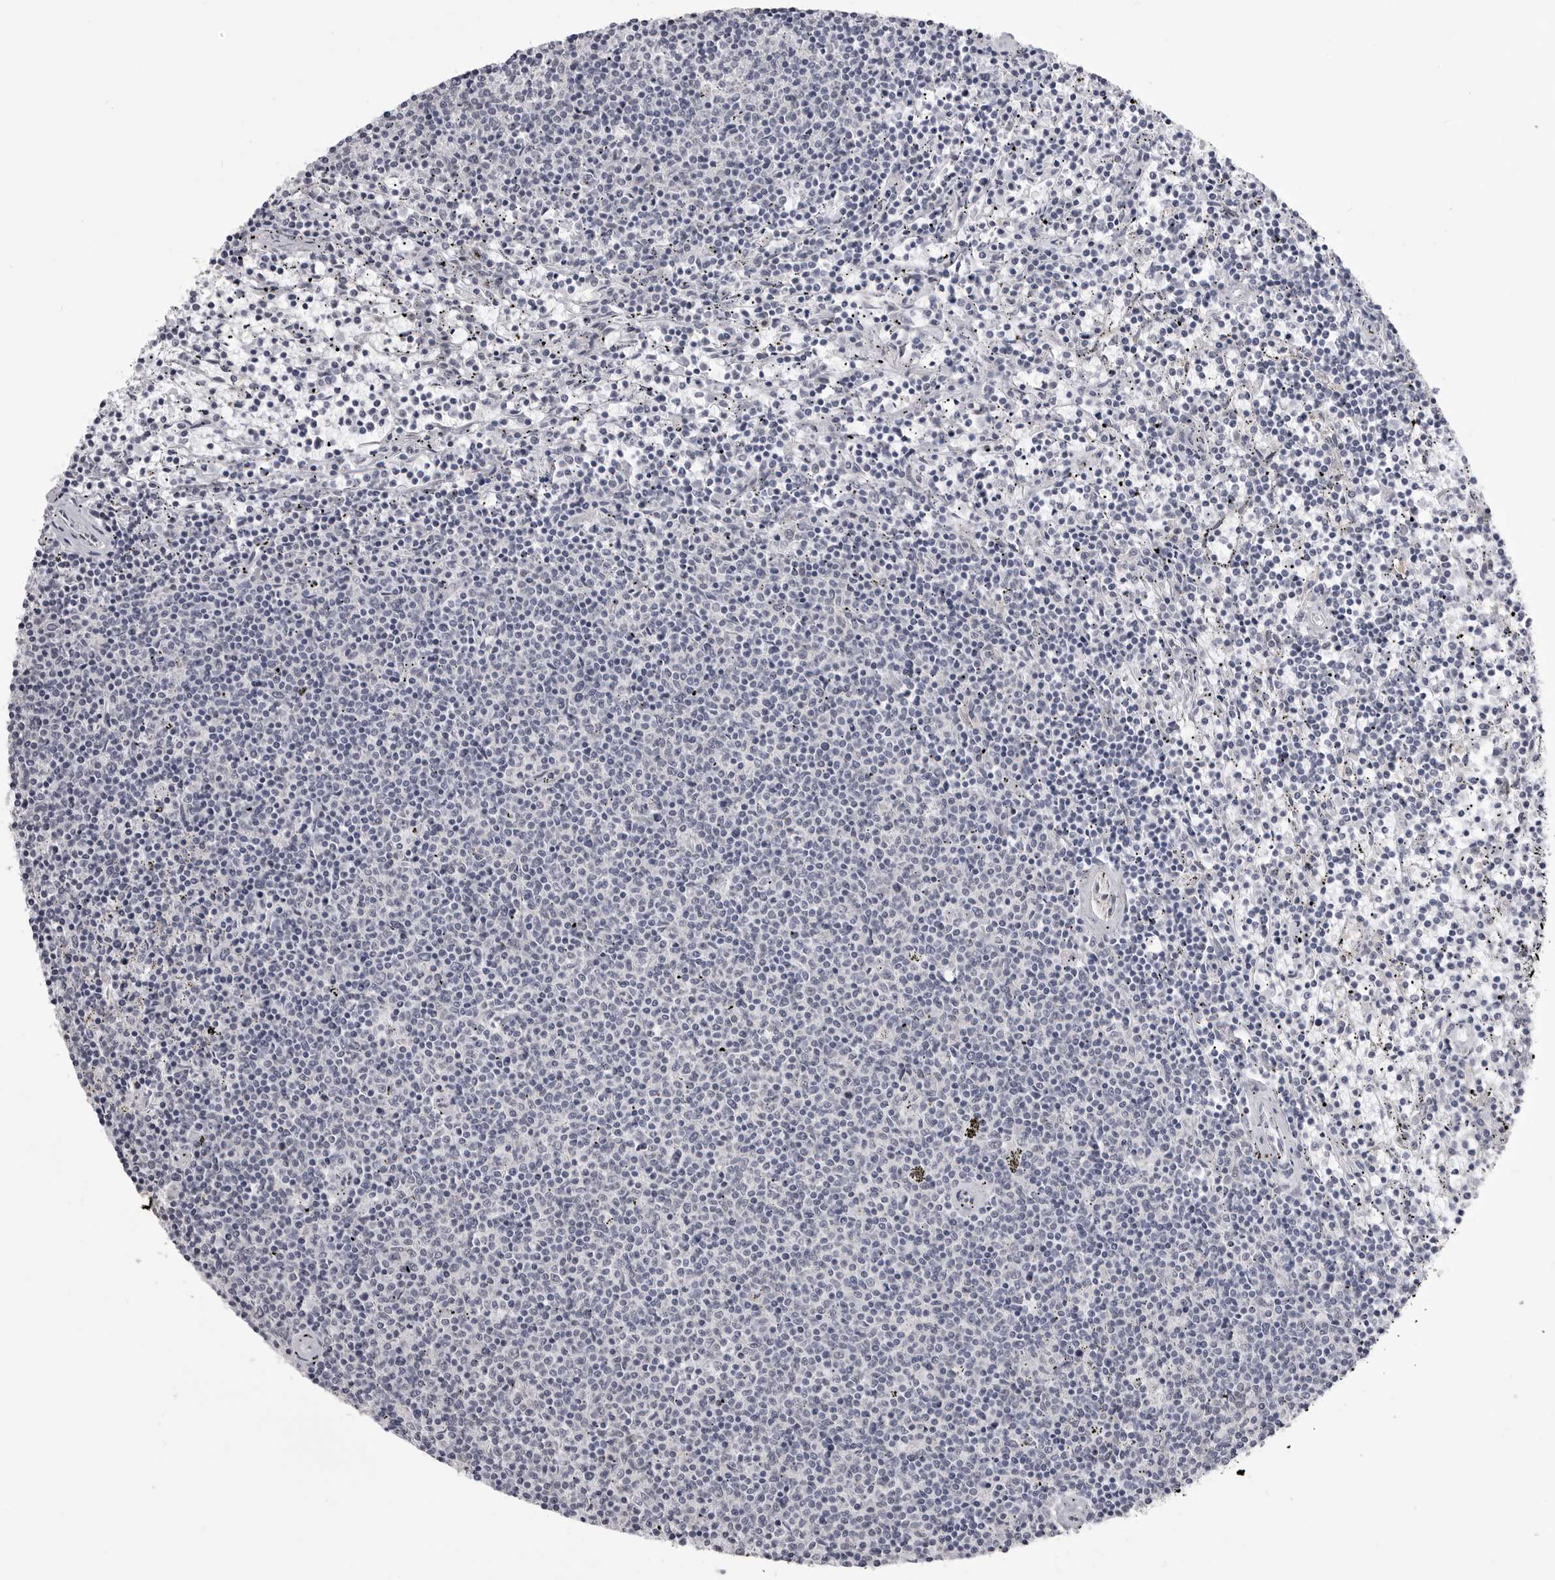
{"staining": {"intensity": "negative", "quantity": "none", "location": "none"}, "tissue": "lymphoma", "cell_type": "Tumor cells", "image_type": "cancer", "snomed": [{"axis": "morphology", "description": "Malignant lymphoma, non-Hodgkin's type, Low grade"}, {"axis": "topography", "description": "Spleen"}], "caption": "This histopathology image is of lymphoma stained with immunohistochemistry to label a protein in brown with the nuclei are counter-stained blue. There is no staining in tumor cells.", "gene": "FH", "patient": {"sex": "female", "age": 50}}